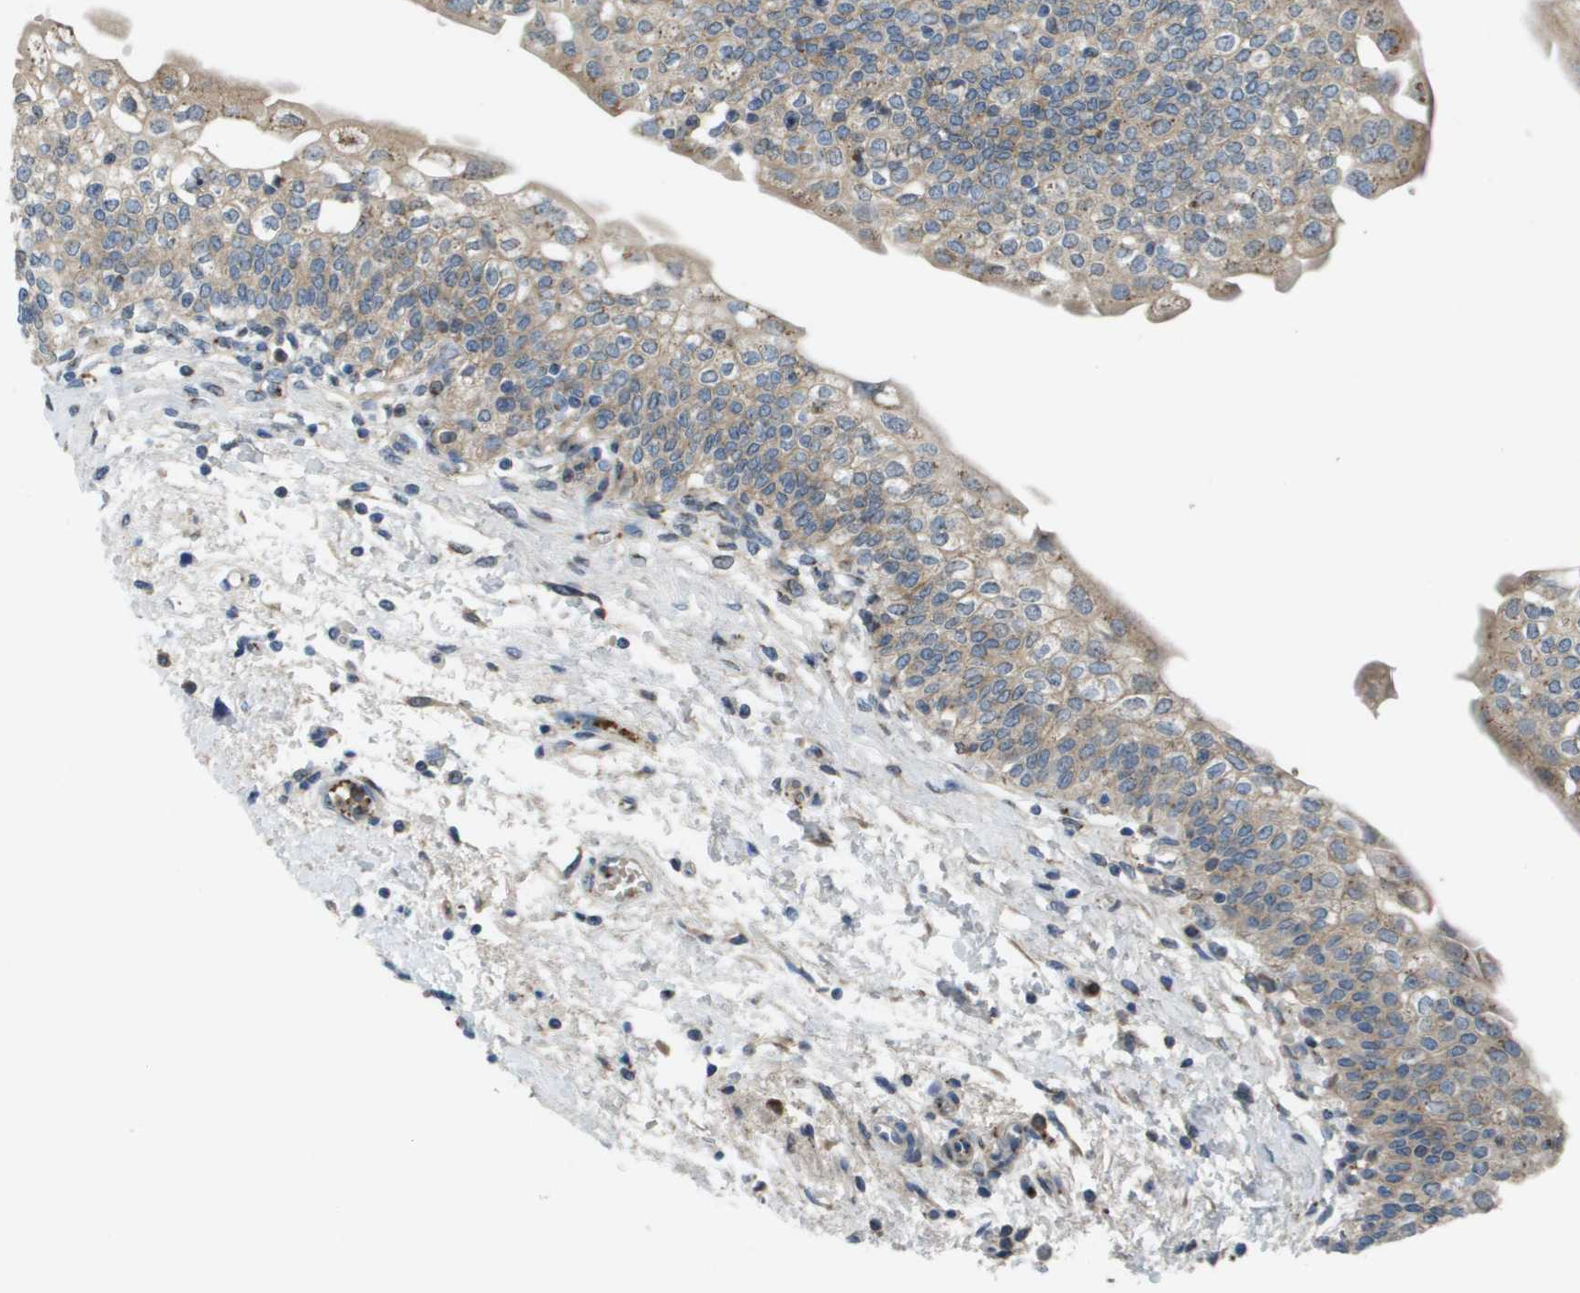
{"staining": {"intensity": "weak", "quantity": ">75%", "location": "cytoplasmic/membranous"}, "tissue": "urinary bladder", "cell_type": "Urothelial cells", "image_type": "normal", "snomed": [{"axis": "morphology", "description": "Normal tissue, NOS"}, {"axis": "topography", "description": "Urinary bladder"}], "caption": "Protein expression analysis of benign urinary bladder shows weak cytoplasmic/membranous positivity in approximately >75% of urothelial cells.", "gene": "QSOX2", "patient": {"sex": "male", "age": 55}}